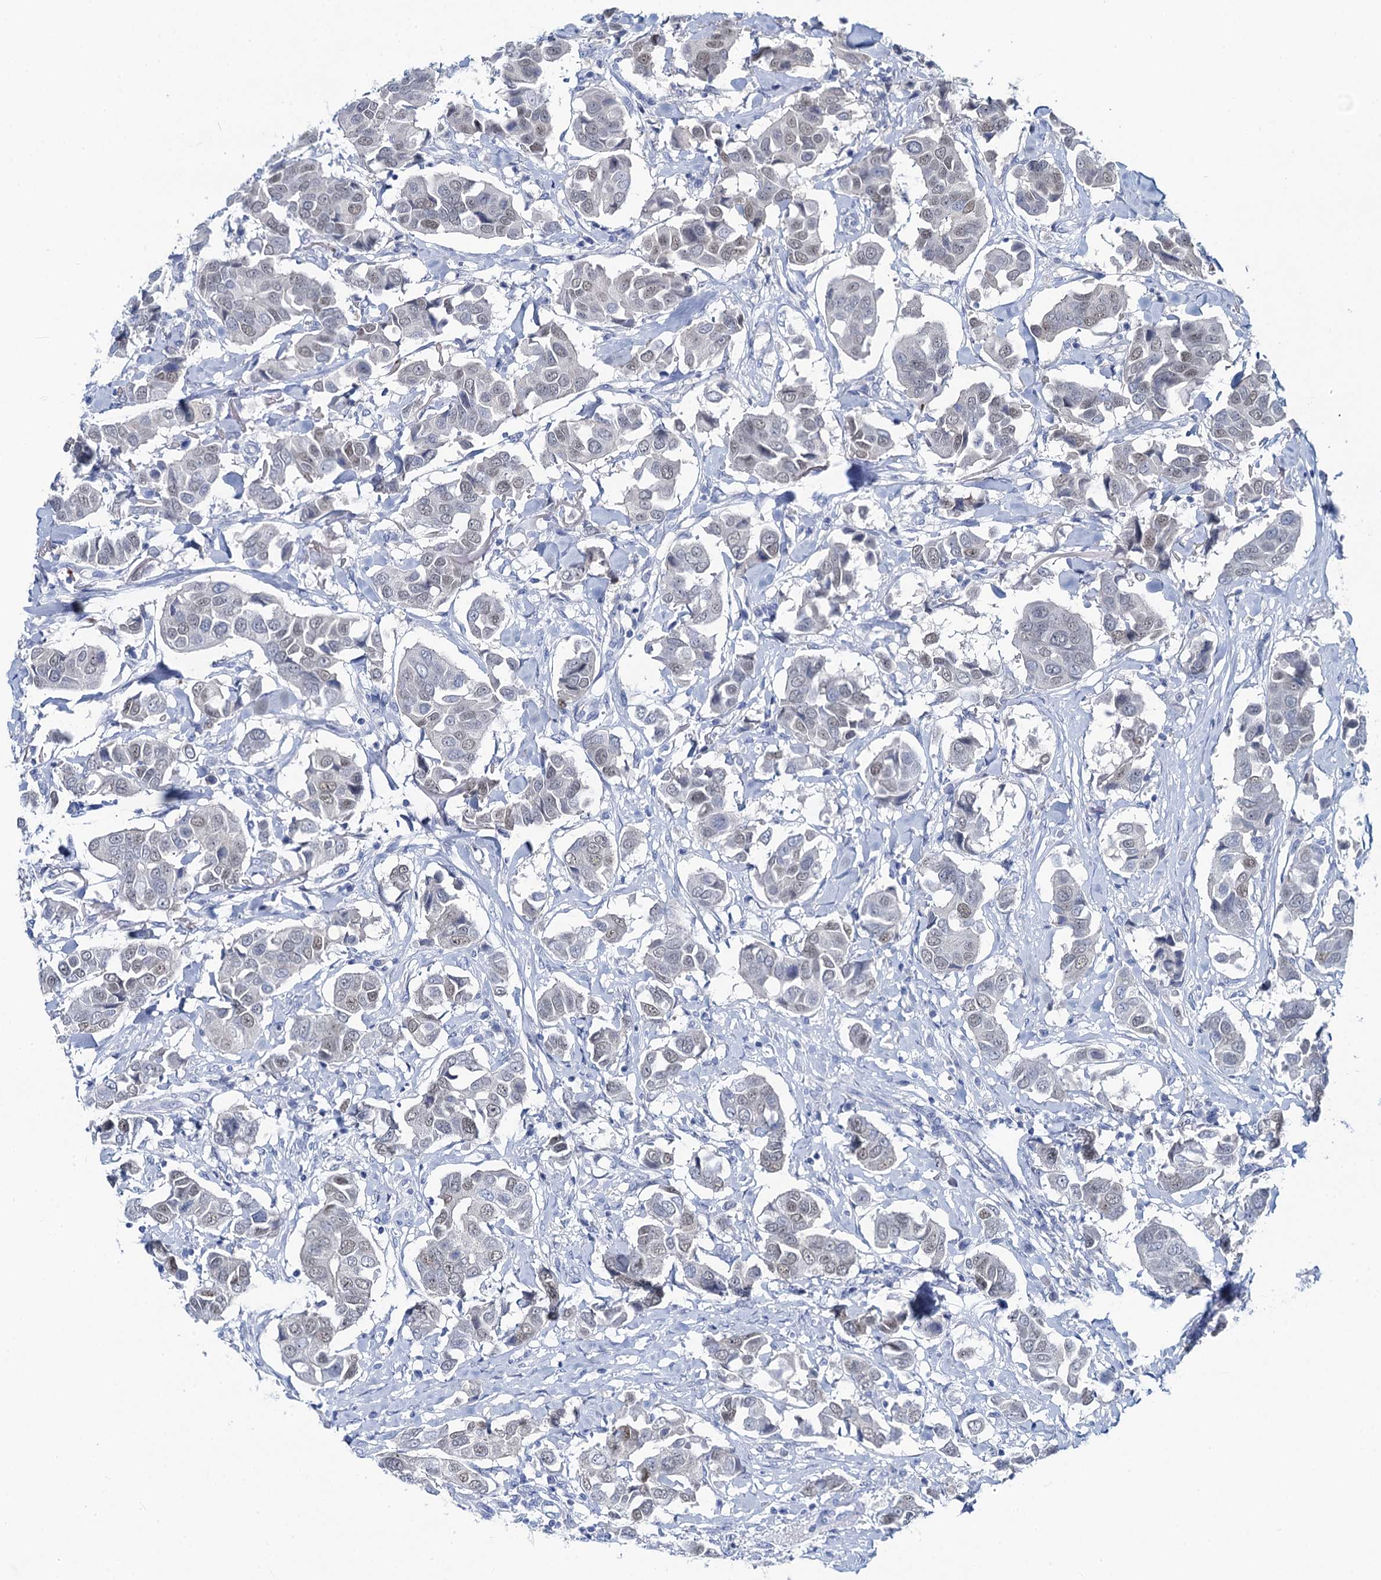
{"staining": {"intensity": "weak", "quantity": "<25%", "location": "nuclear"}, "tissue": "breast cancer", "cell_type": "Tumor cells", "image_type": "cancer", "snomed": [{"axis": "morphology", "description": "Duct carcinoma"}, {"axis": "topography", "description": "Breast"}], "caption": "High magnification brightfield microscopy of breast cancer stained with DAB (3,3'-diaminobenzidine) (brown) and counterstained with hematoxylin (blue): tumor cells show no significant staining. The staining was performed using DAB (3,3'-diaminobenzidine) to visualize the protein expression in brown, while the nuclei were stained in blue with hematoxylin (Magnification: 20x).", "gene": "TOX3", "patient": {"sex": "female", "age": 80}}